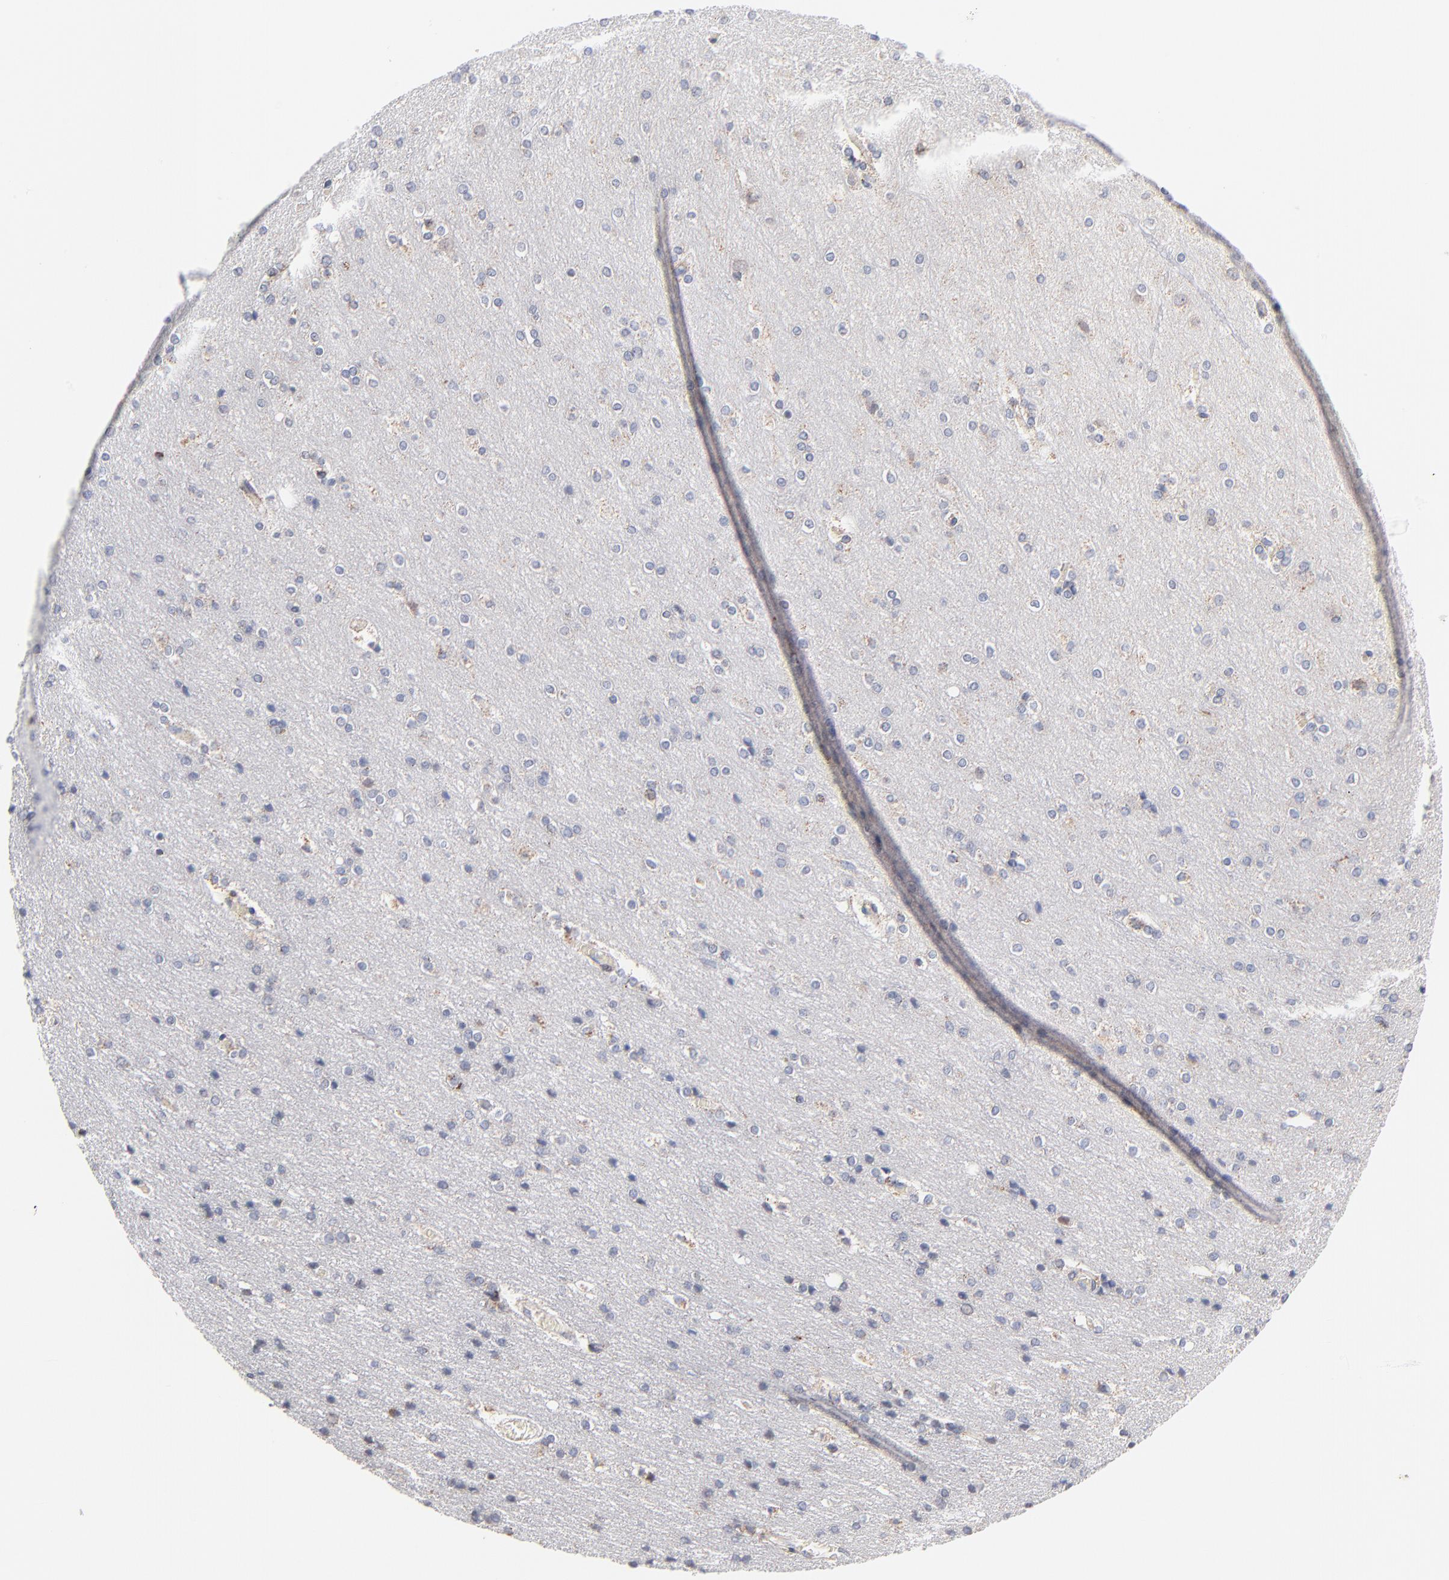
{"staining": {"intensity": "negative", "quantity": "none", "location": "none"}, "tissue": "cerebral cortex", "cell_type": "Endothelial cells", "image_type": "normal", "snomed": [{"axis": "morphology", "description": "Normal tissue, NOS"}, {"axis": "topography", "description": "Cerebral cortex"}], "caption": "Immunohistochemistry (IHC) of normal cerebral cortex shows no positivity in endothelial cells.", "gene": "MRPL58", "patient": {"sex": "female", "age": 54}}